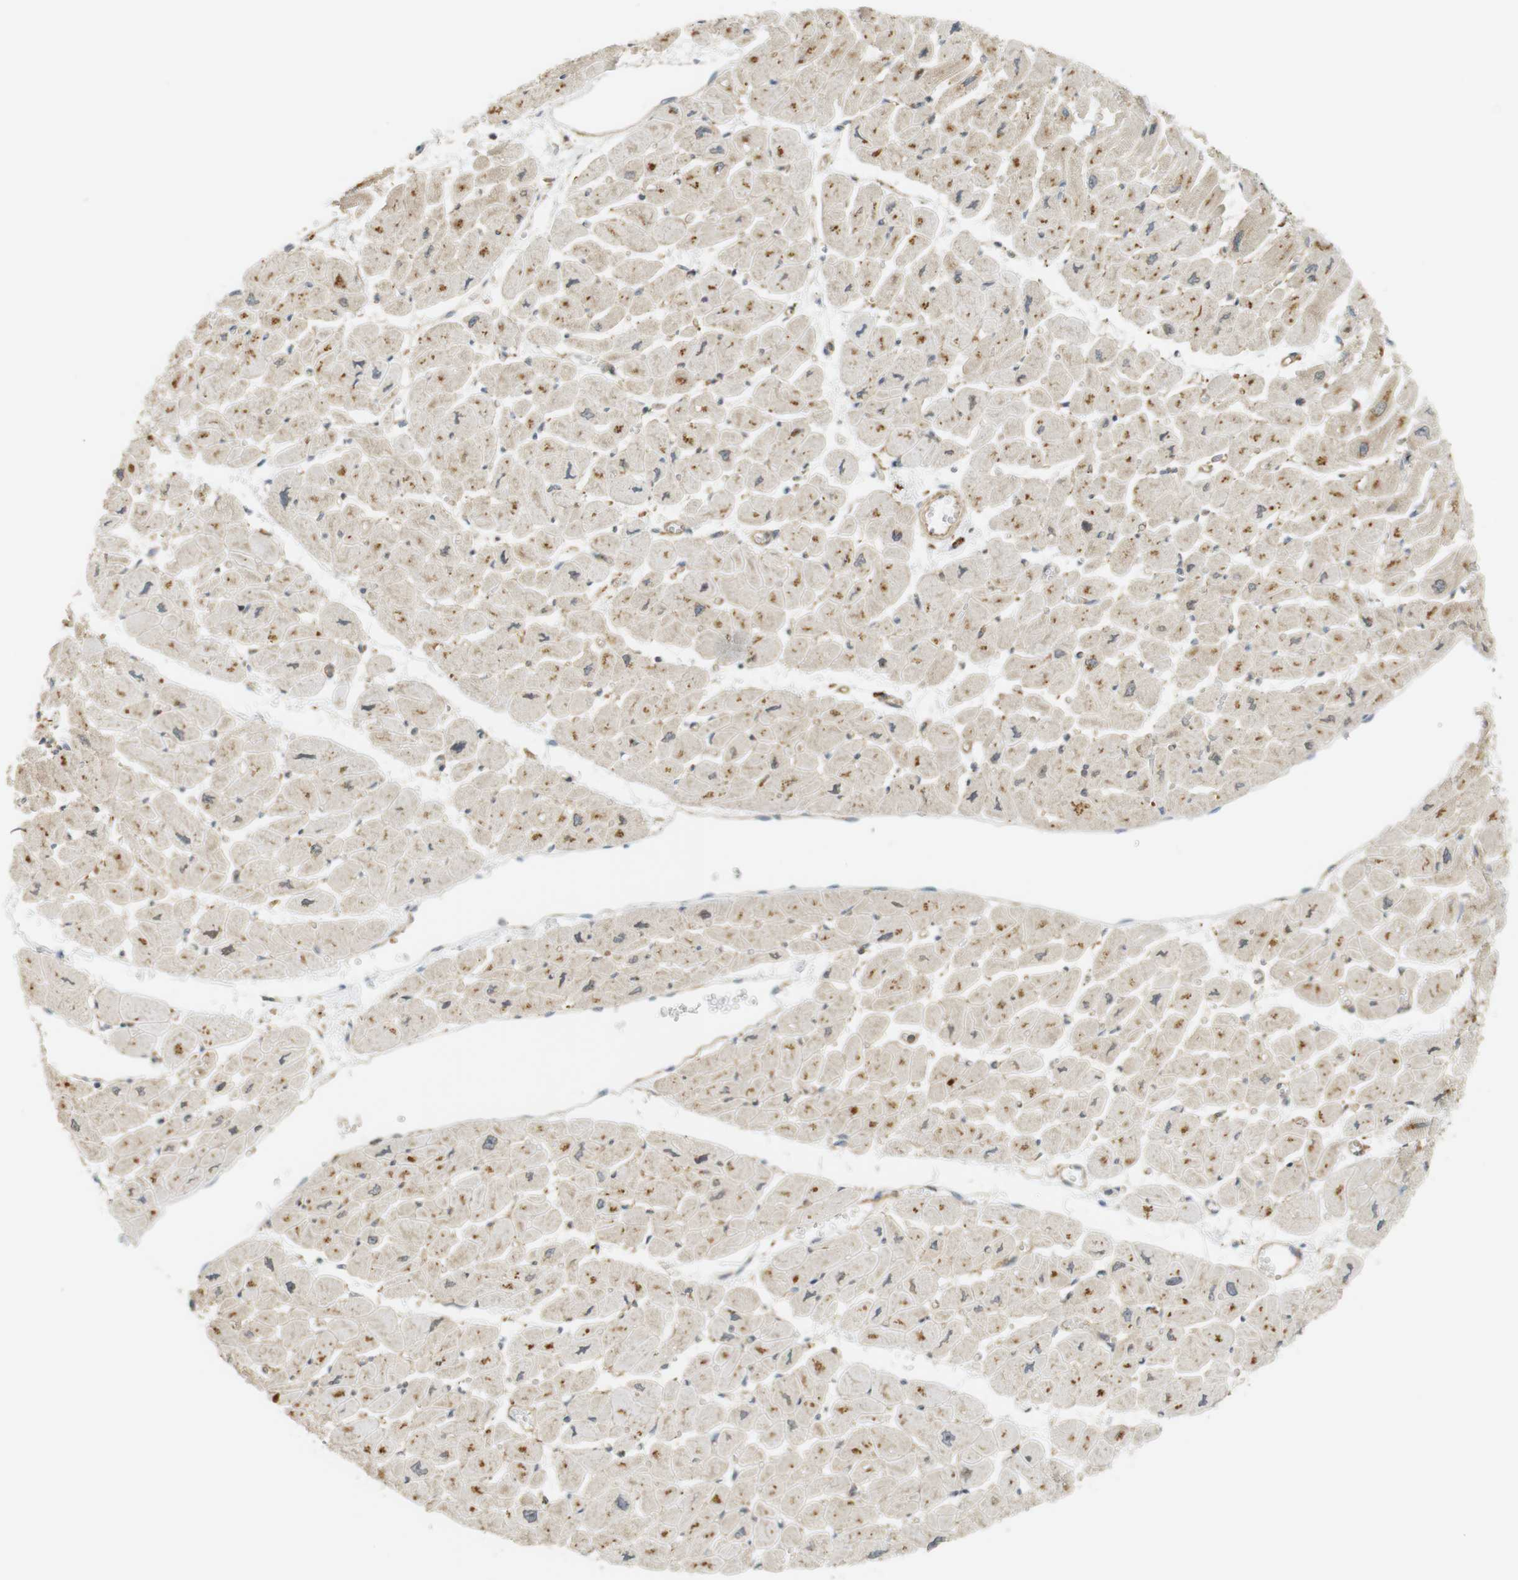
{"staining": {"intensity": "moderate", "quantity": "25%-75%", "location": "cytoplasmic/membranous"}, "tissue": "heart muscle", "cell_type": "Cardiomyocytes", "image_type": "normal", "snomed": [{"axis": "morphology", "description": "Normal tissue, NOS"}, {"axis": "topography", "description": "Heart"}], "caption": "Immunohistochemical staining of benign human heart muscle reveals moderate cytoplasmic/membranous protein positivity in approximately 25%-75% of cardiomyocytes. Immunohistochemistry stains the protein in brown and the nuclei are stained blue.", "gene": "PA2G4", "patient": {"sex": "female", "age": 54}}